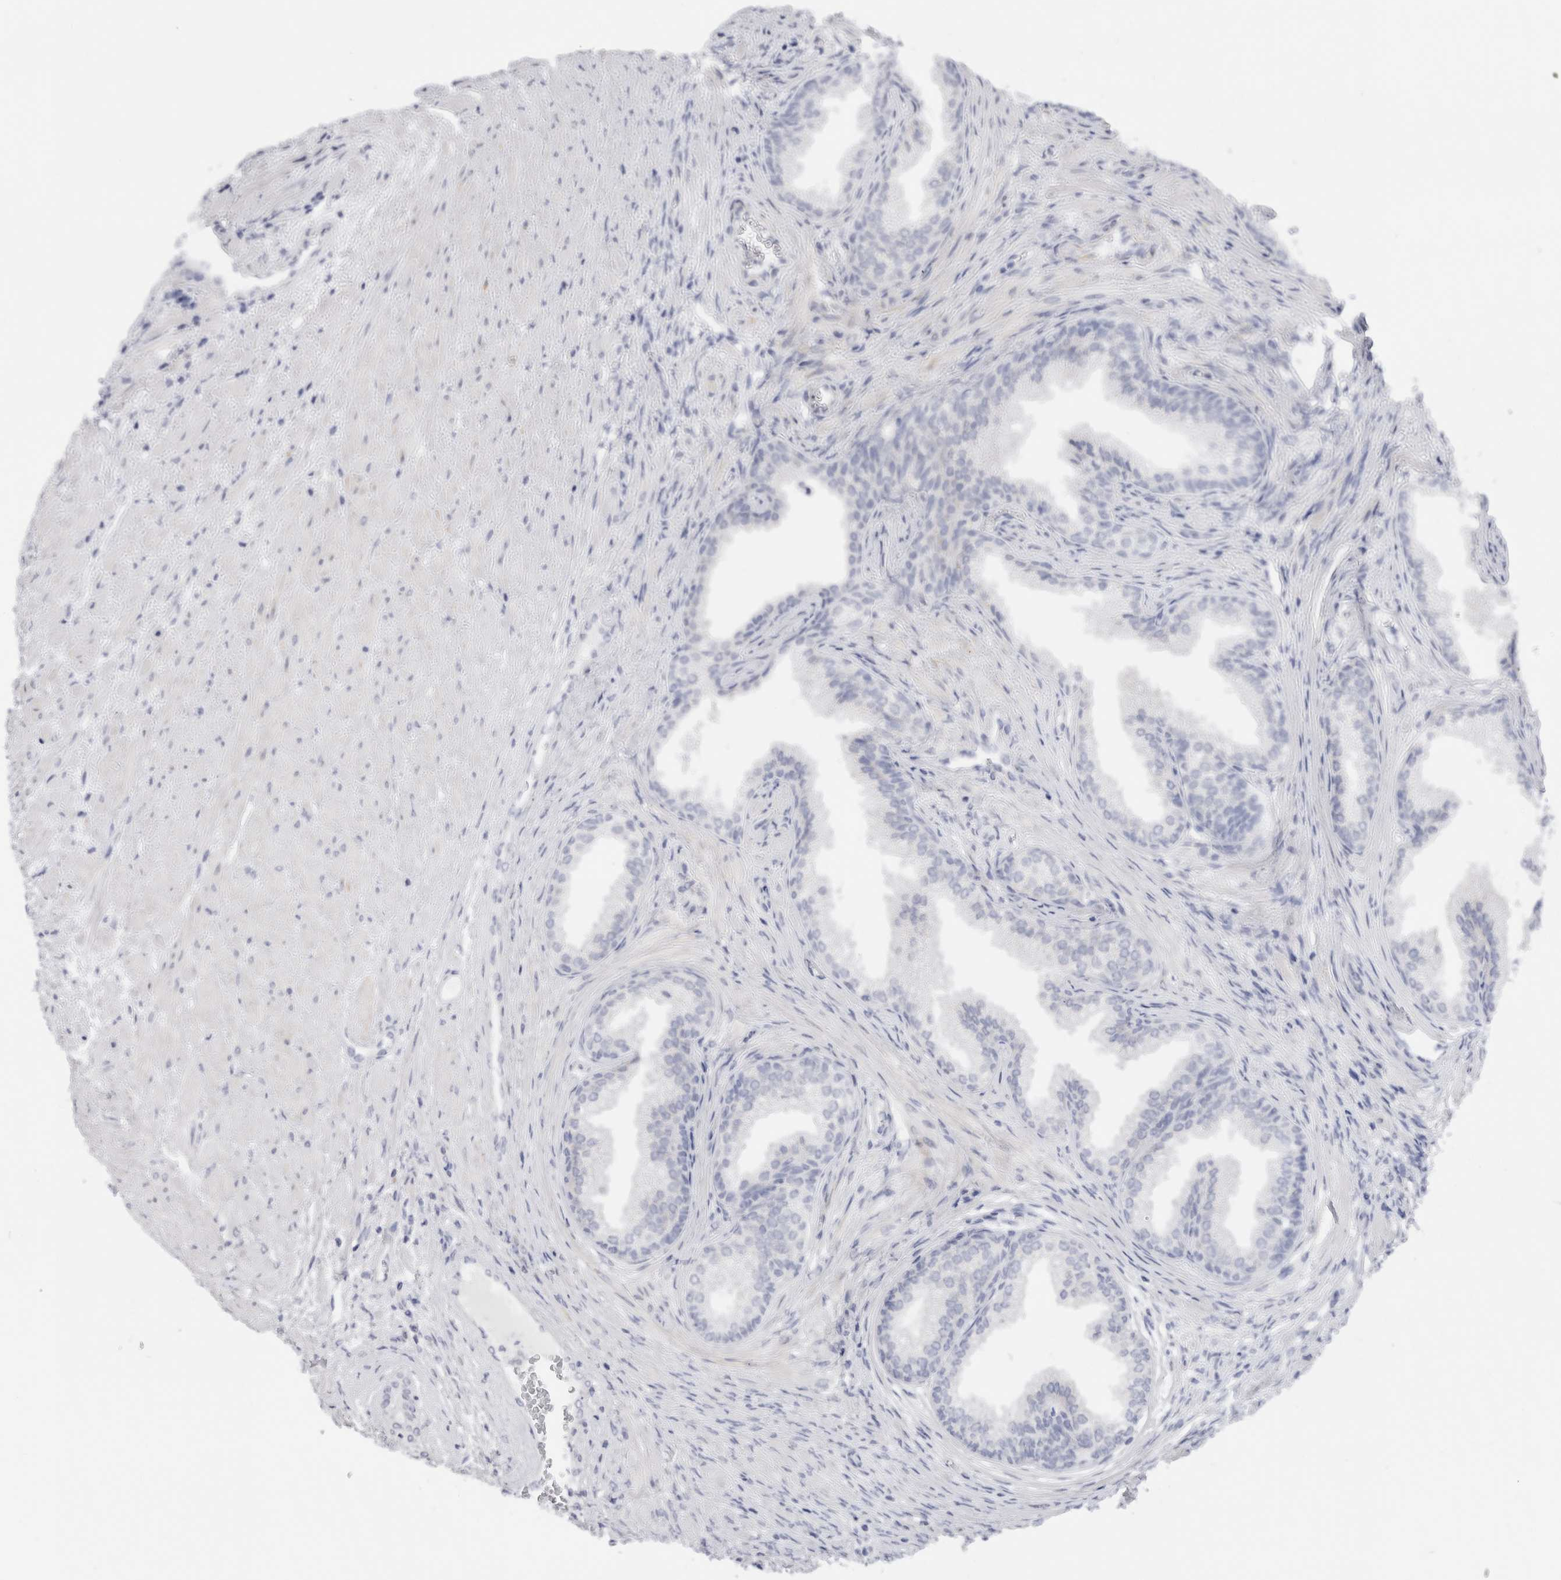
{"staining": {"intensity": "negative", "quantity": "none", "location": "none"}, "tissue": "prostate", "cell_type": "Glandular cells", "image_type": "normal", "snomed": [{"axis": "morphology", "description": "Normal tissue, NOS"}, {"axis": "topography", "description": "Prostate"}], "caption": "Glandular cells are negative for protein expression in normal human prostate. The staining was performed using DAB (3,3'-diaminobenzidine) to visualize the protein expression in brown, while the nuclei were stained in blue with hematoxylin (Magnification: 20x).", "gene": "C9orf50", "patient": {"sex": "male", "age": 76}}